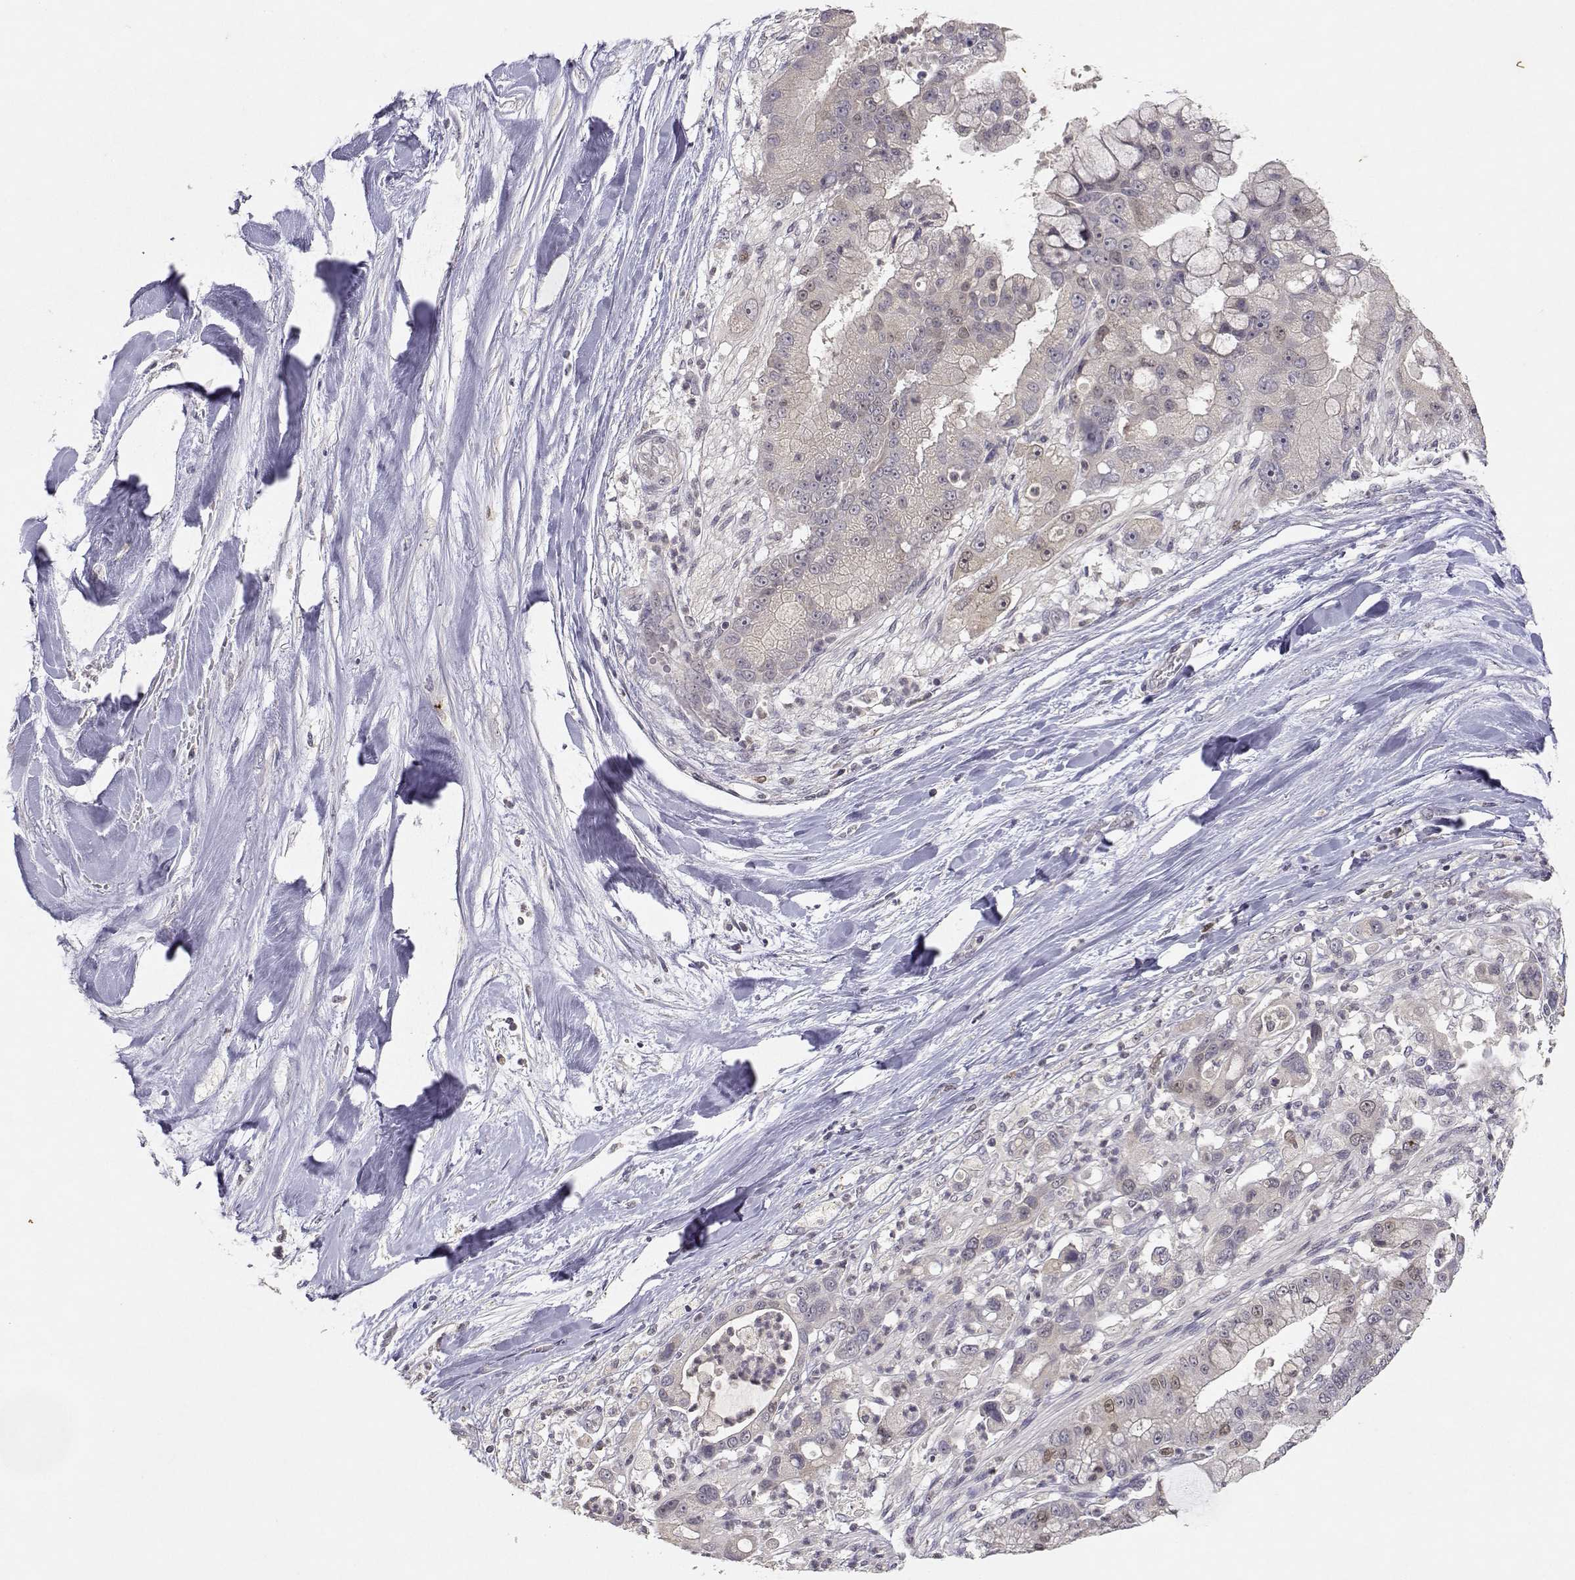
{"staining": {"intensity": "moderate", "quantity": "<25%", "location": "nuclear"}, "tissue": "liver cancer", "cell_type": "Tumor cells", "image_type": "cancer", "snomed": [{"axis": "morphology", "description": "Cholangiocarcinoma"}, {"axis": "topography", "description": "Liver"}], "caption": "Immunohistochemical staining of liver cholangiocarcinoma demonstrates low levels of moderate nuclear protein positivity in approximately <25% of tumor cells.", "gene": "RAD51", "patient": {"sex": "female", "age": 54}}